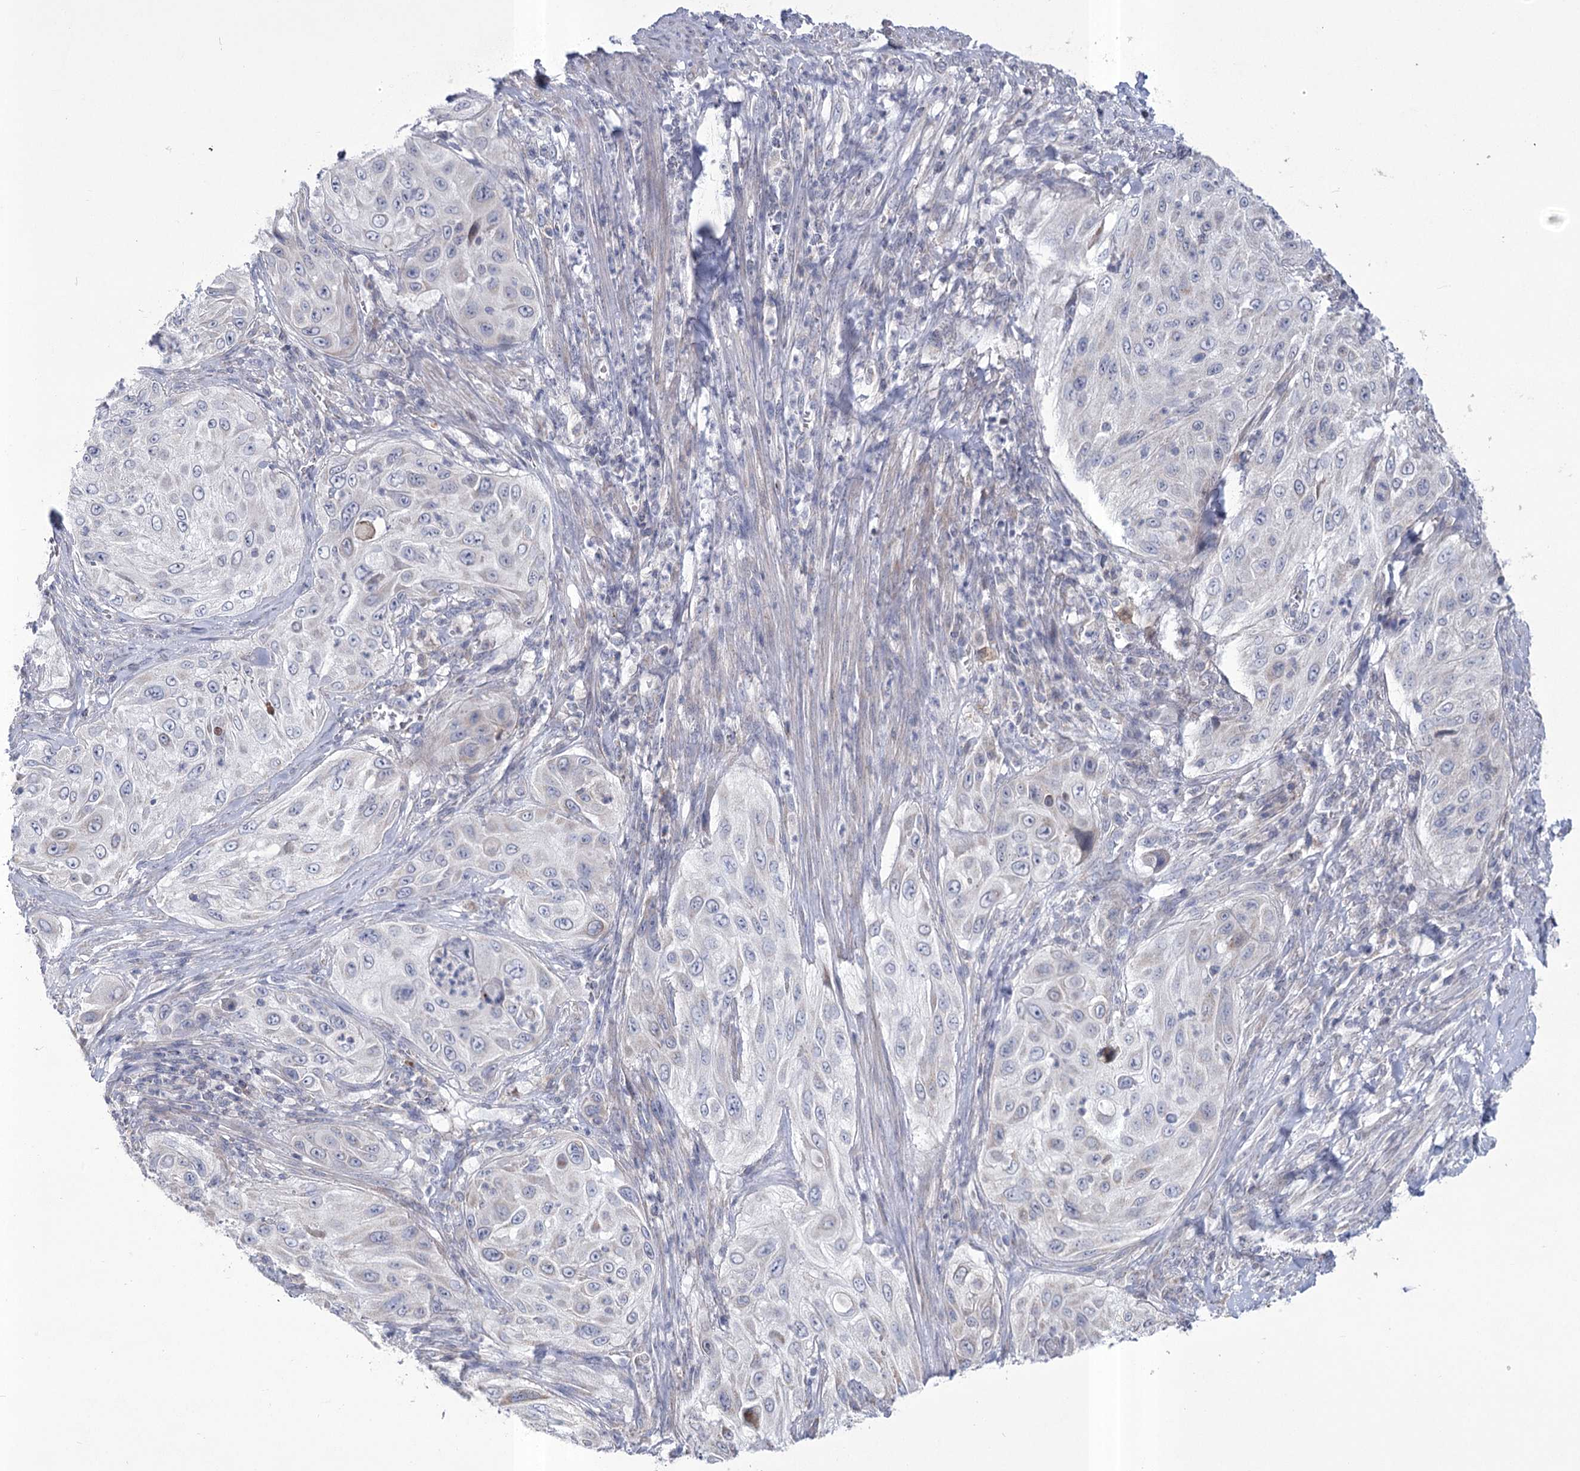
{"staining": {"intensity": "negative", "quantity": "none", "location": "none"}, "tissue": "cervical cancer", "cell_type": "Tumor cells", "image_type": "cancer", "snomed": [{"axis": "morphology", "description": "Squamous cell carcinoma, NOS"}, {"axis": "topography", "description": "Cervix"}], "caption": "This is a micrograph of immunohistochemistry (IHC) staining of squamous cell carcinoma (cervical), which shows no staining in tumor cells.", "gene": "PDHB", "patient": {"sex": "female", "age": 42}}